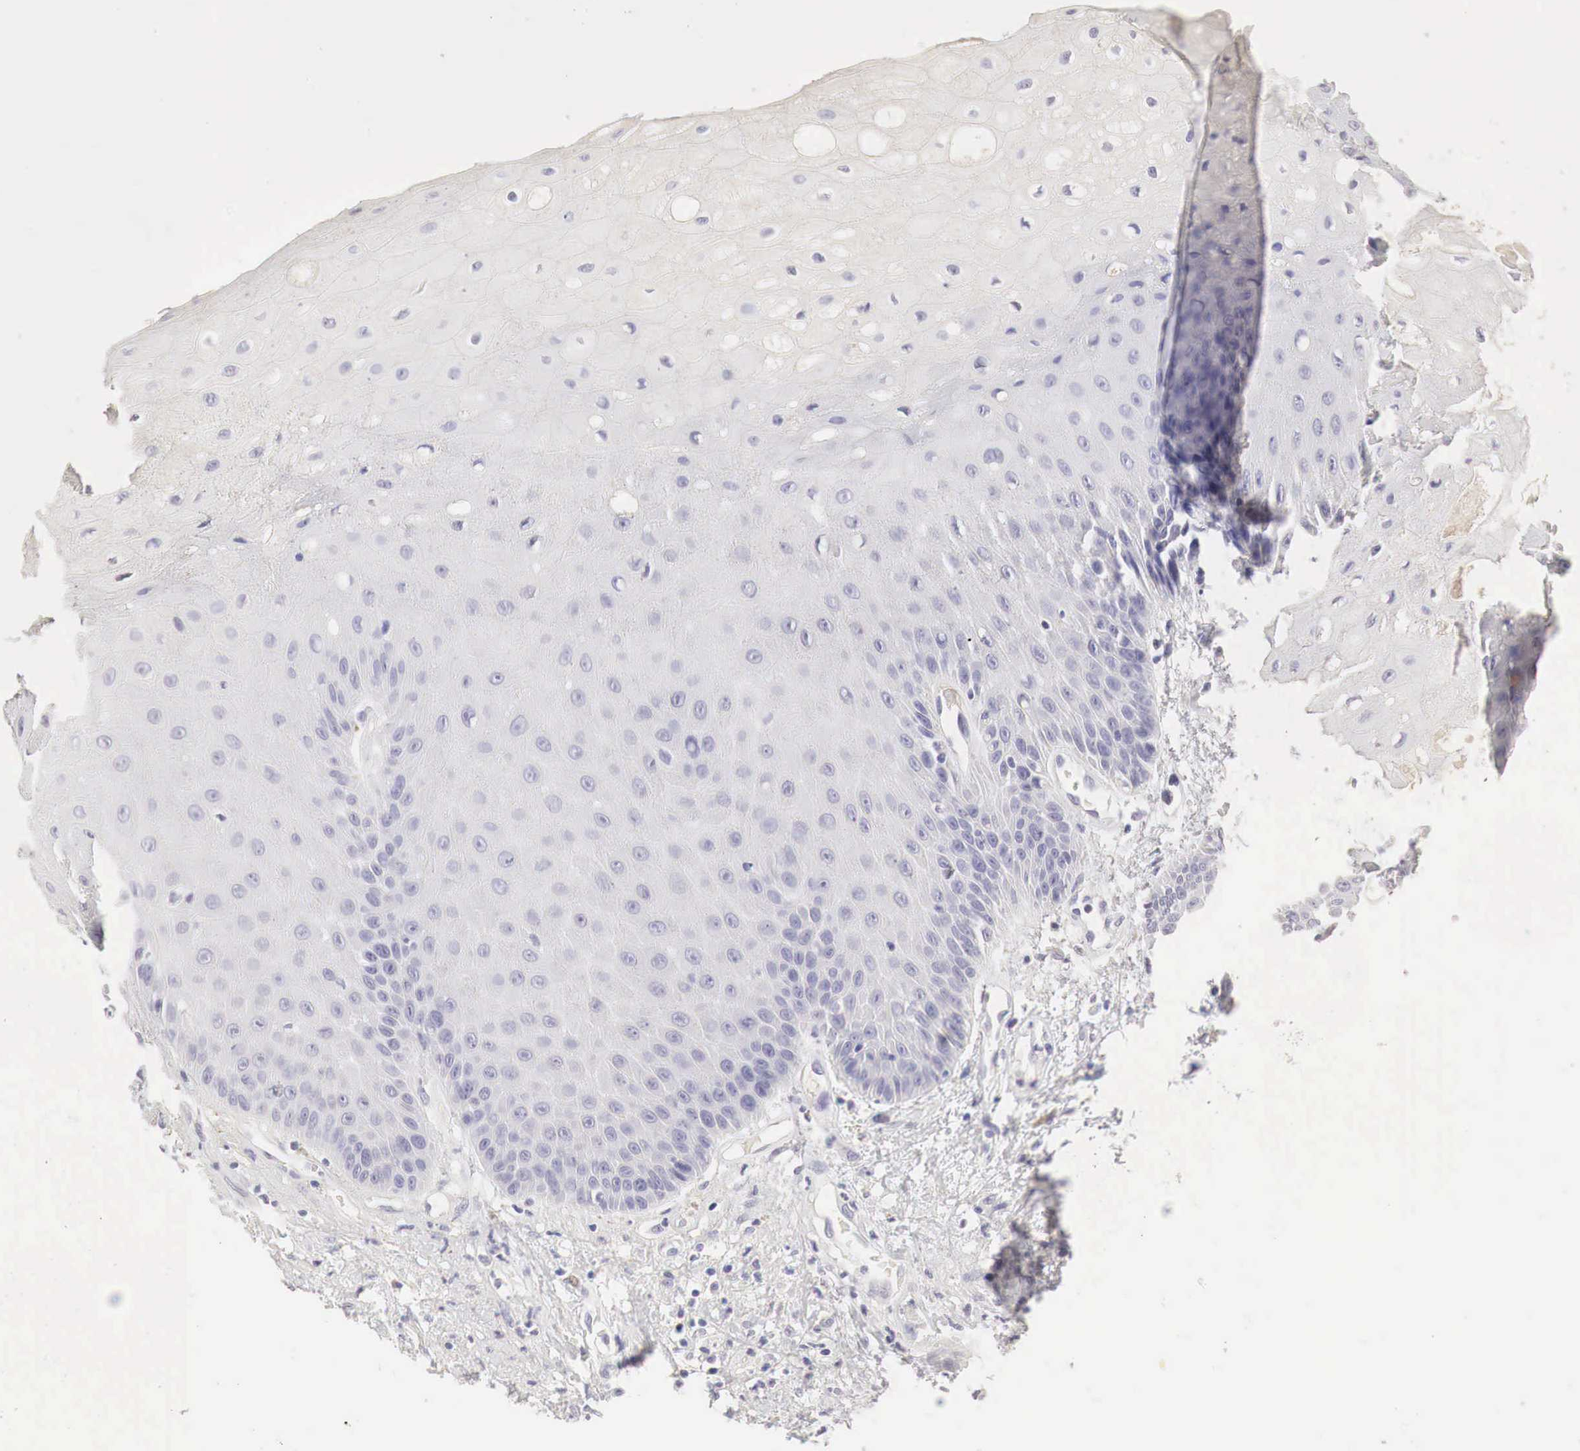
{"staining": {"intensity": "negative", "quantity": "none", "location": "none"}, "tissue": "oral mucosa", "cell_type": "Squamous epithelial cells", "image_type": "normal", "snomed": [{"axis": "morphology", "description": "Normal tissue, NOS"}, {"axis": "topography", "description": "Oral tissue"}], "caption": "Oral mucosa was stained to show a protein in brown. There is no significant expression in squamous epithelial cells. The staining is performed using DAB brown chromogen with nuclei counter-stained in using hematoxylin.", "gene": "OTC", "patient": {"sex": "male", "age": 54}}